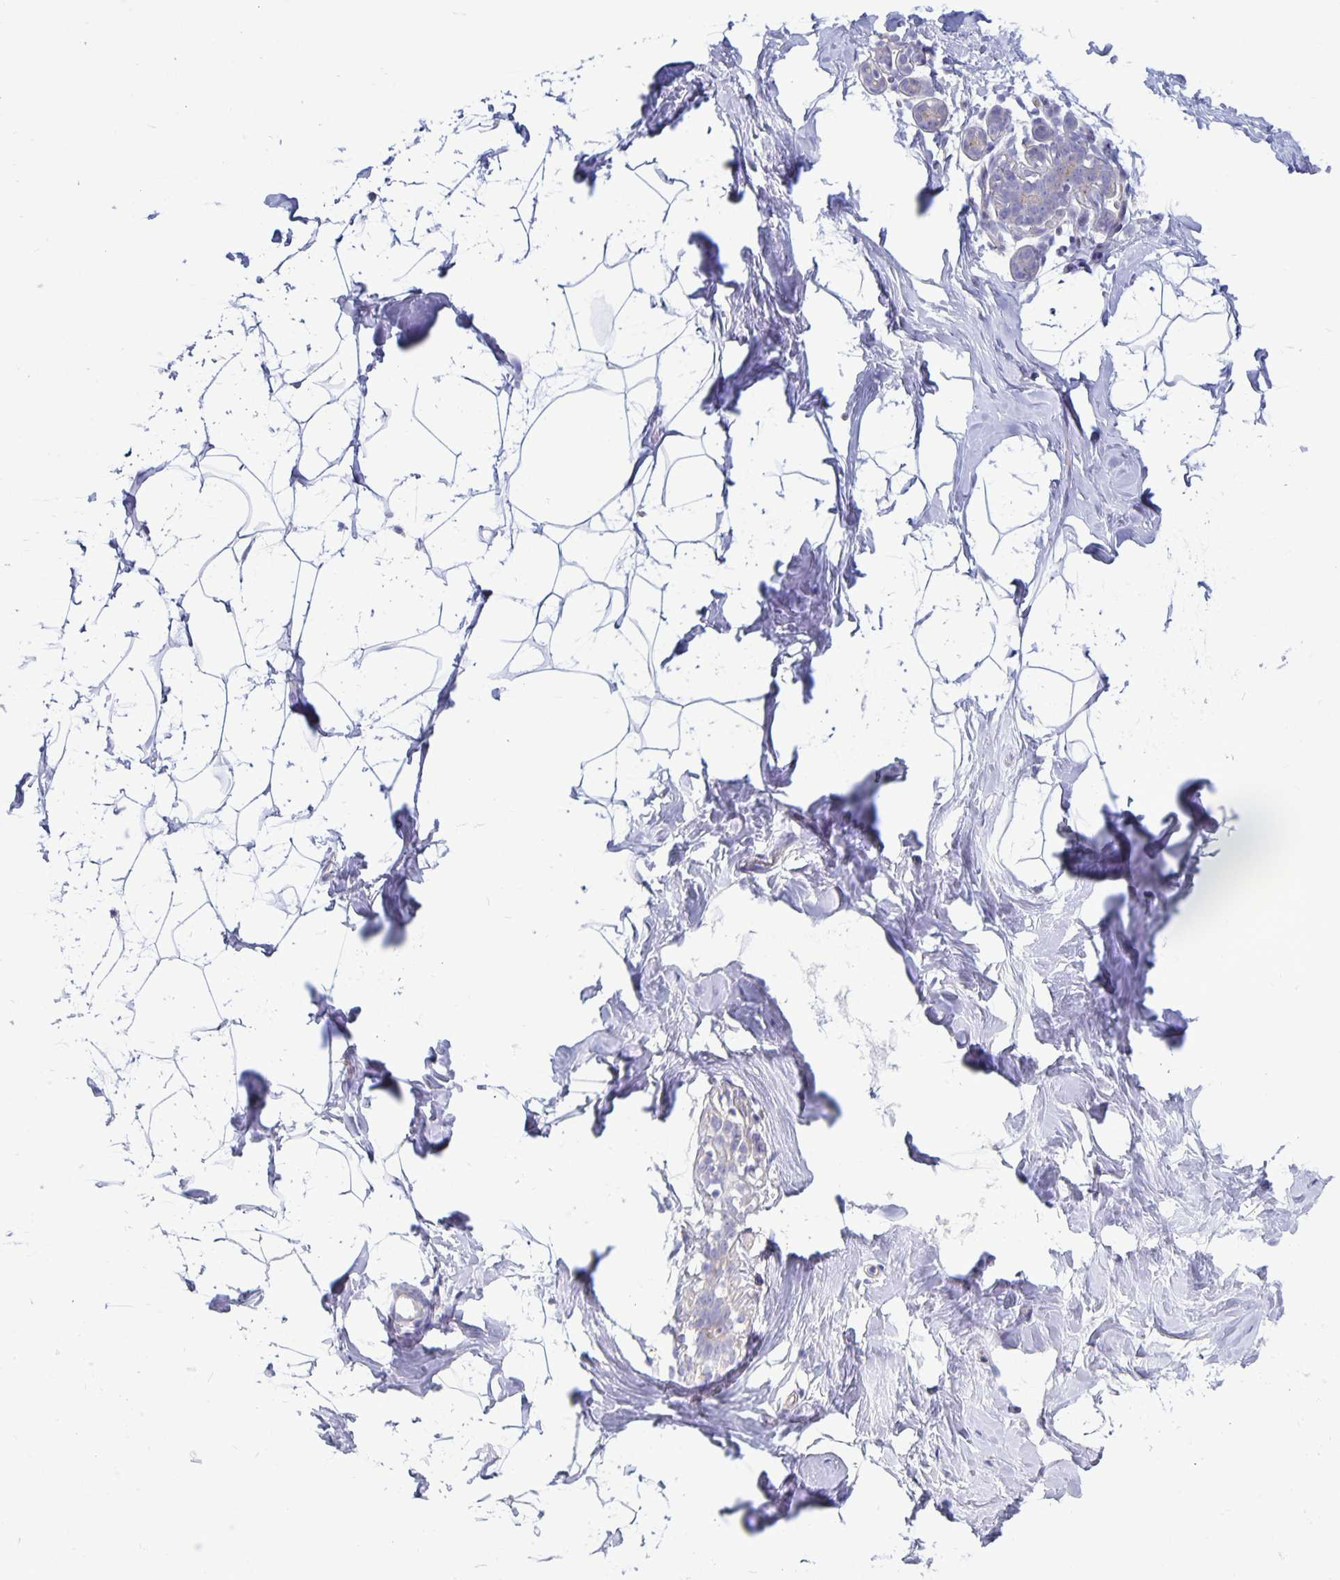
{"staining": {"intensity": "negative", "quantity": "none", "location": "none"}, "tissue": "breast", "cell_type": "Adipocytes", "image_type": "normal", "snomed": [{"axis": "morphology", "description": "Normal tissue, NOS"}, {"axis": "topography", "description": "Breast"}], "caption": "Human breast stained for a protein using immunohistochemistry exhibits no expression in adipocytes.", "gene": "PLCB3", "patient": {"sex": "female", "age": 32}}